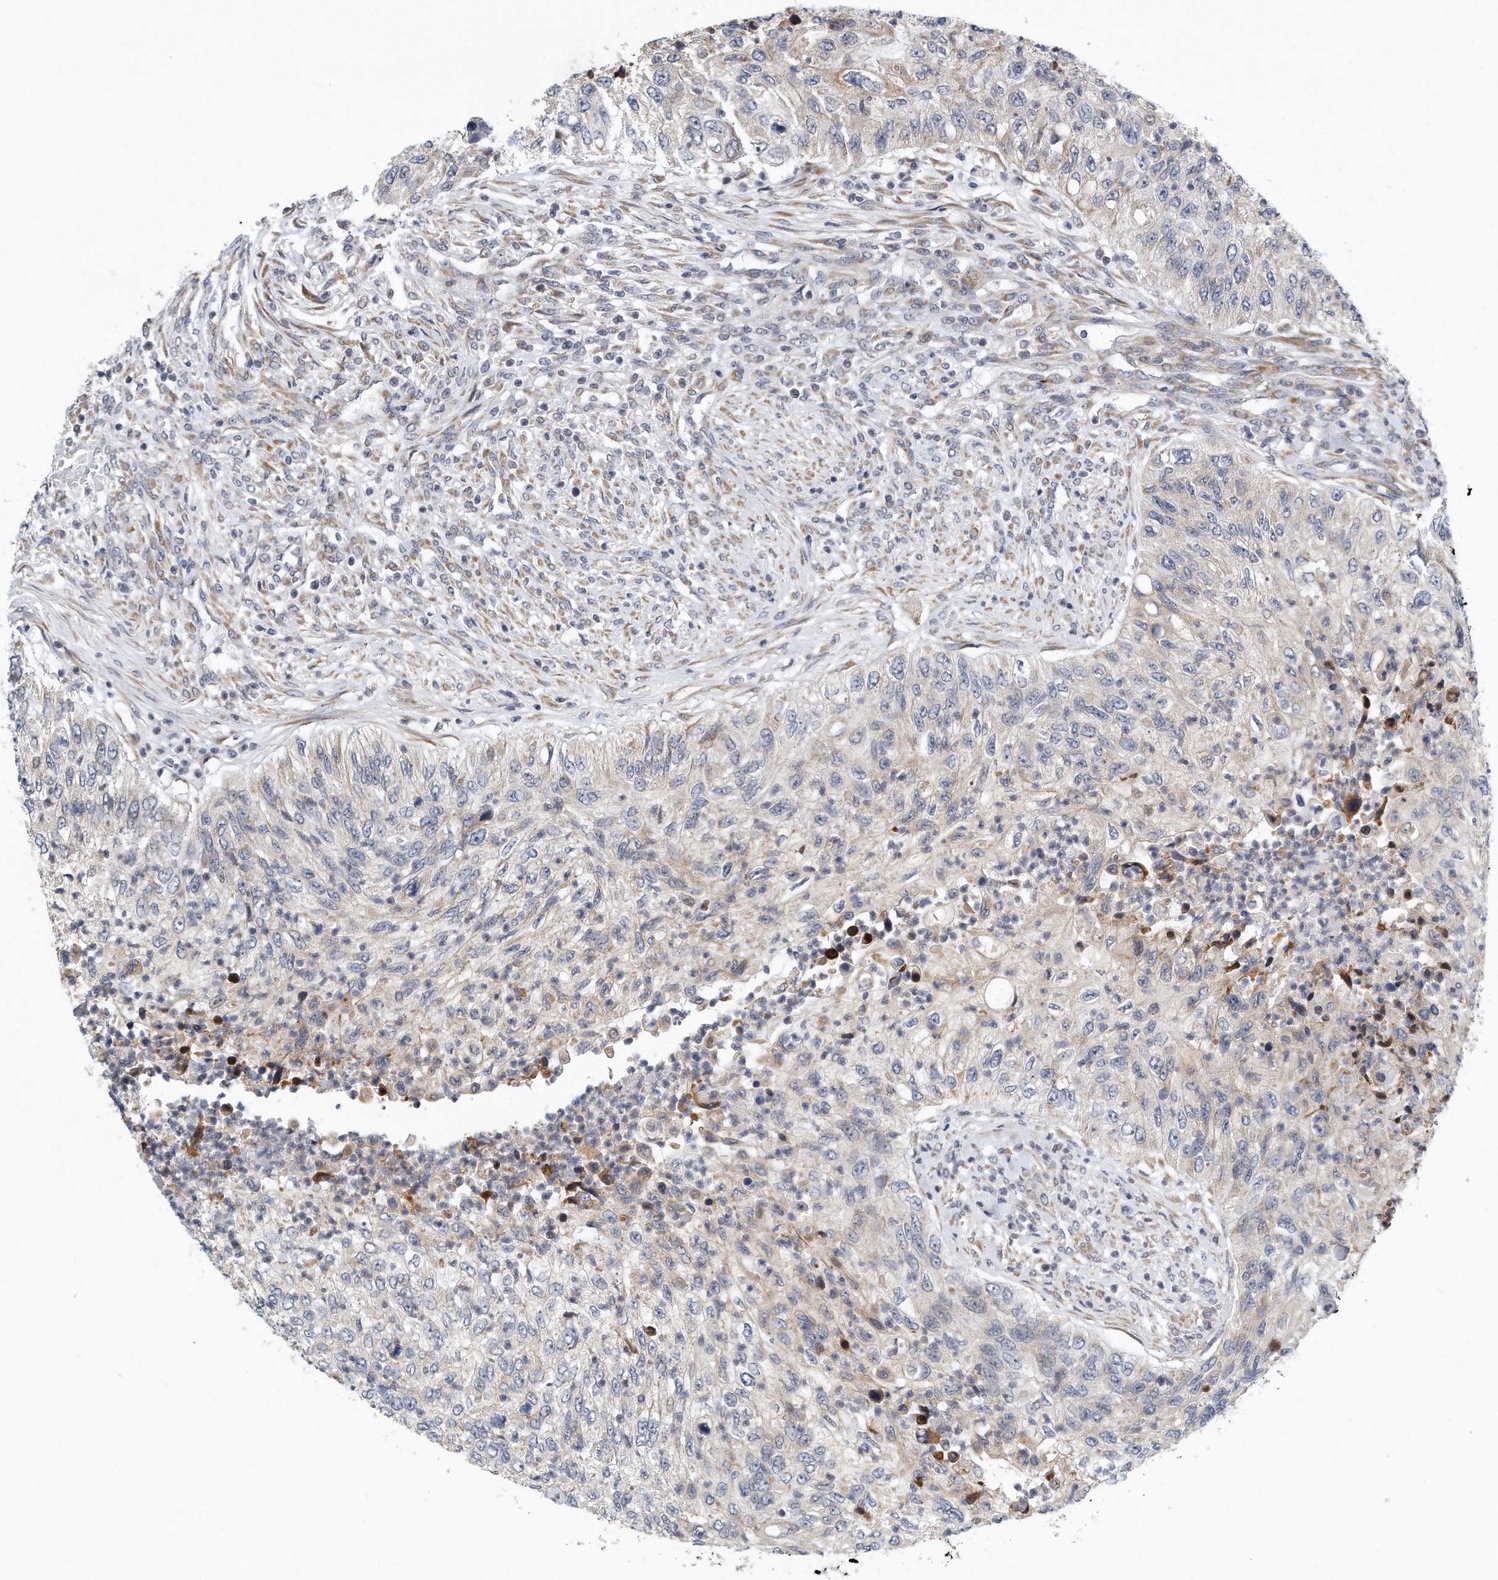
{"staining": {"intensity": "negative", "quantity": "none", "location": "none"}, "tissue": "urothelial cancer", "cell_type": "Tumor cells", "image_type": "cancer", "snomed": [{"axis": "morphology", "description": "Urothelial carcinoma, High grade"}, {"axis": "topography", "description": "Urinary bladder"}], "caption": "Tumor cells are negative for brown protein staining in high-grade urothelial carcinoma.", "gene": "VLDLR", "patient": {"sex": "female", "age": 60}}